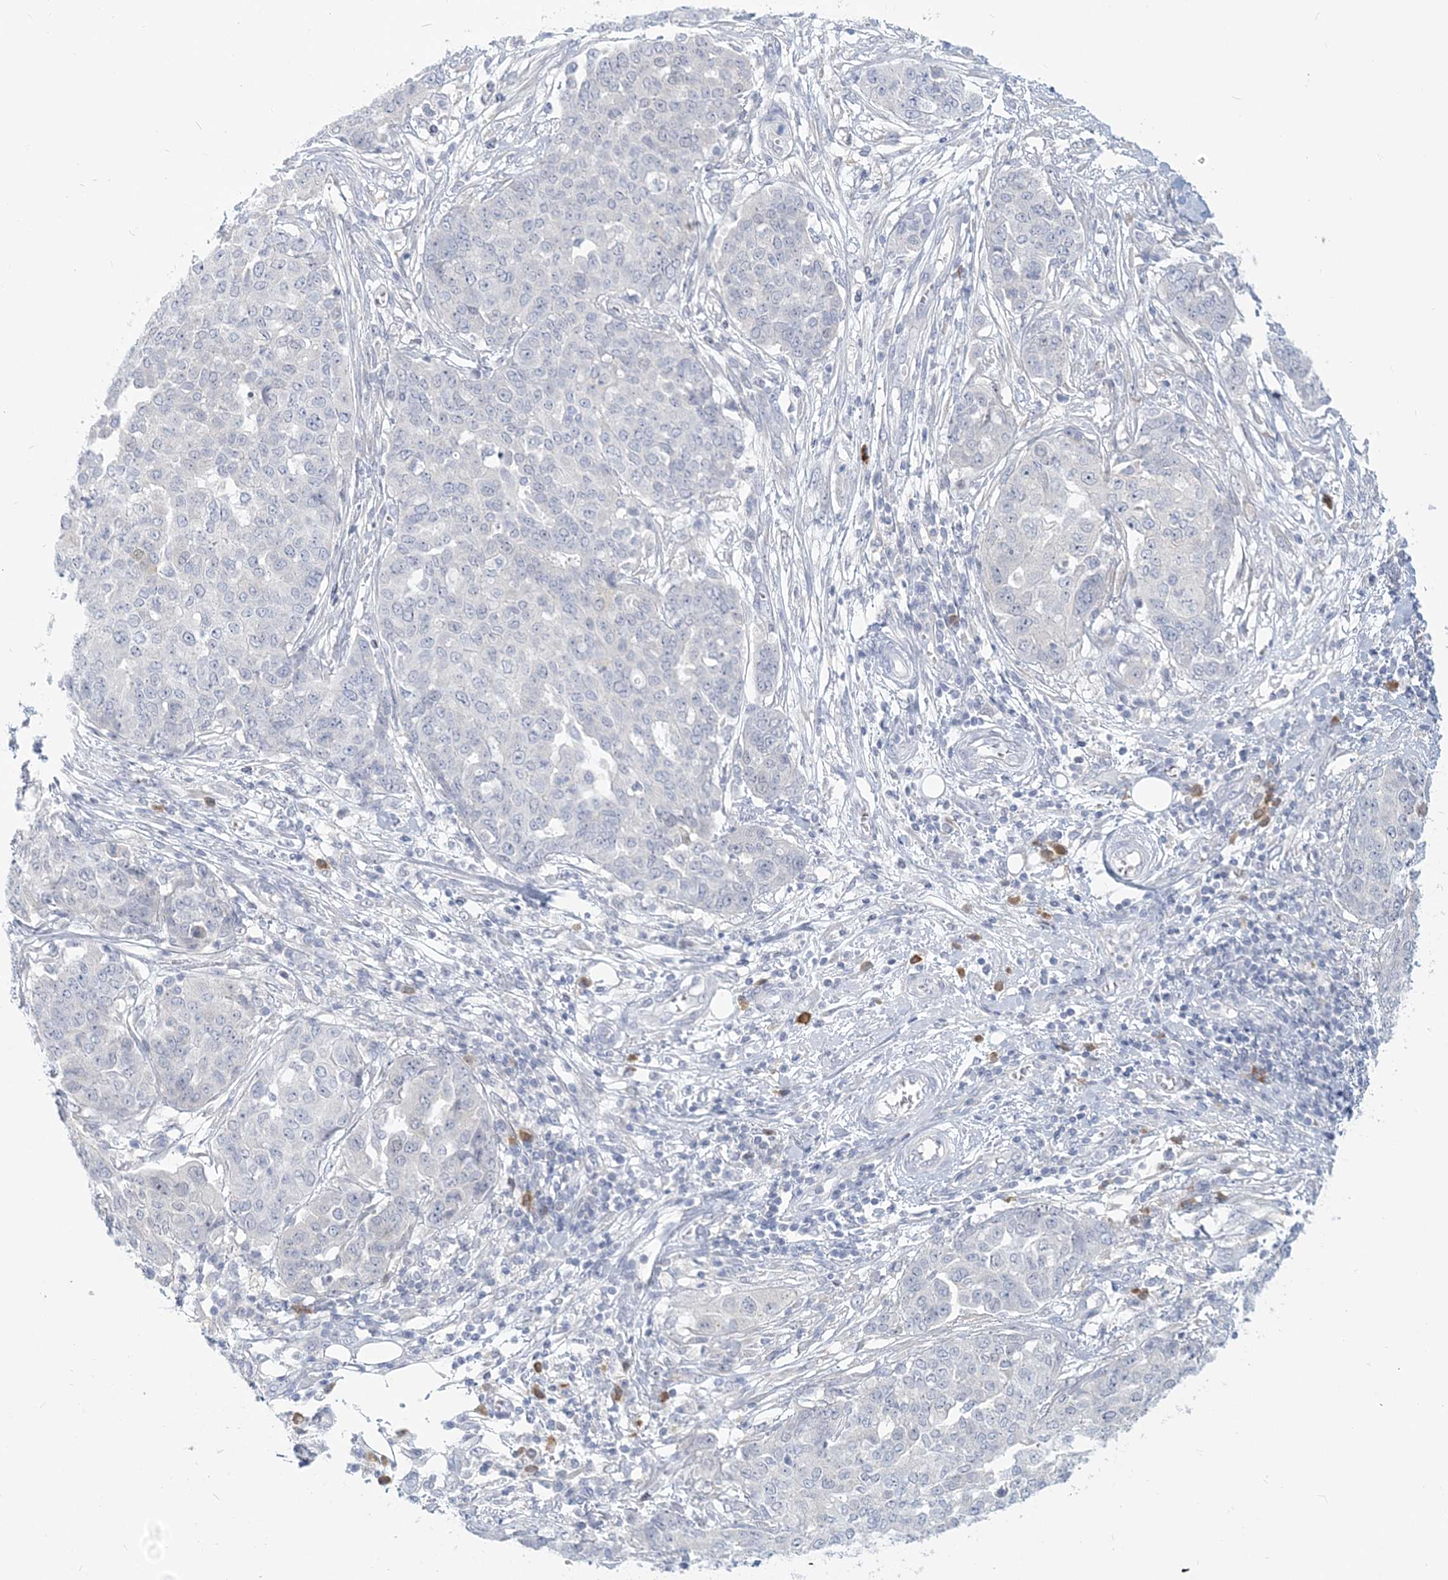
{"staining": {"intensity": "negative", "quantity": "none", "location": "none"}, "tissue": "ovarian cancer", "cell_type": "Tumor cells", "image_type": "cancer", "snomed": [{"axis": "morphology", "description": "Cystadenocarcinoma, serous, NOS"}, {"axis": "topography", "description": "Soft tissue"}, {"axis": "topography", "description": "Ovary"}], "caption": "Immunohistochemistry photomicrograph of neoplastic tissue: ovarian cancer stained with DAB (3,3'-diaminobenzidine) shows no significant protein staining in tumor cells.", "gene": "GMPPA", "patient": {"sex": "female", "age": 57}}